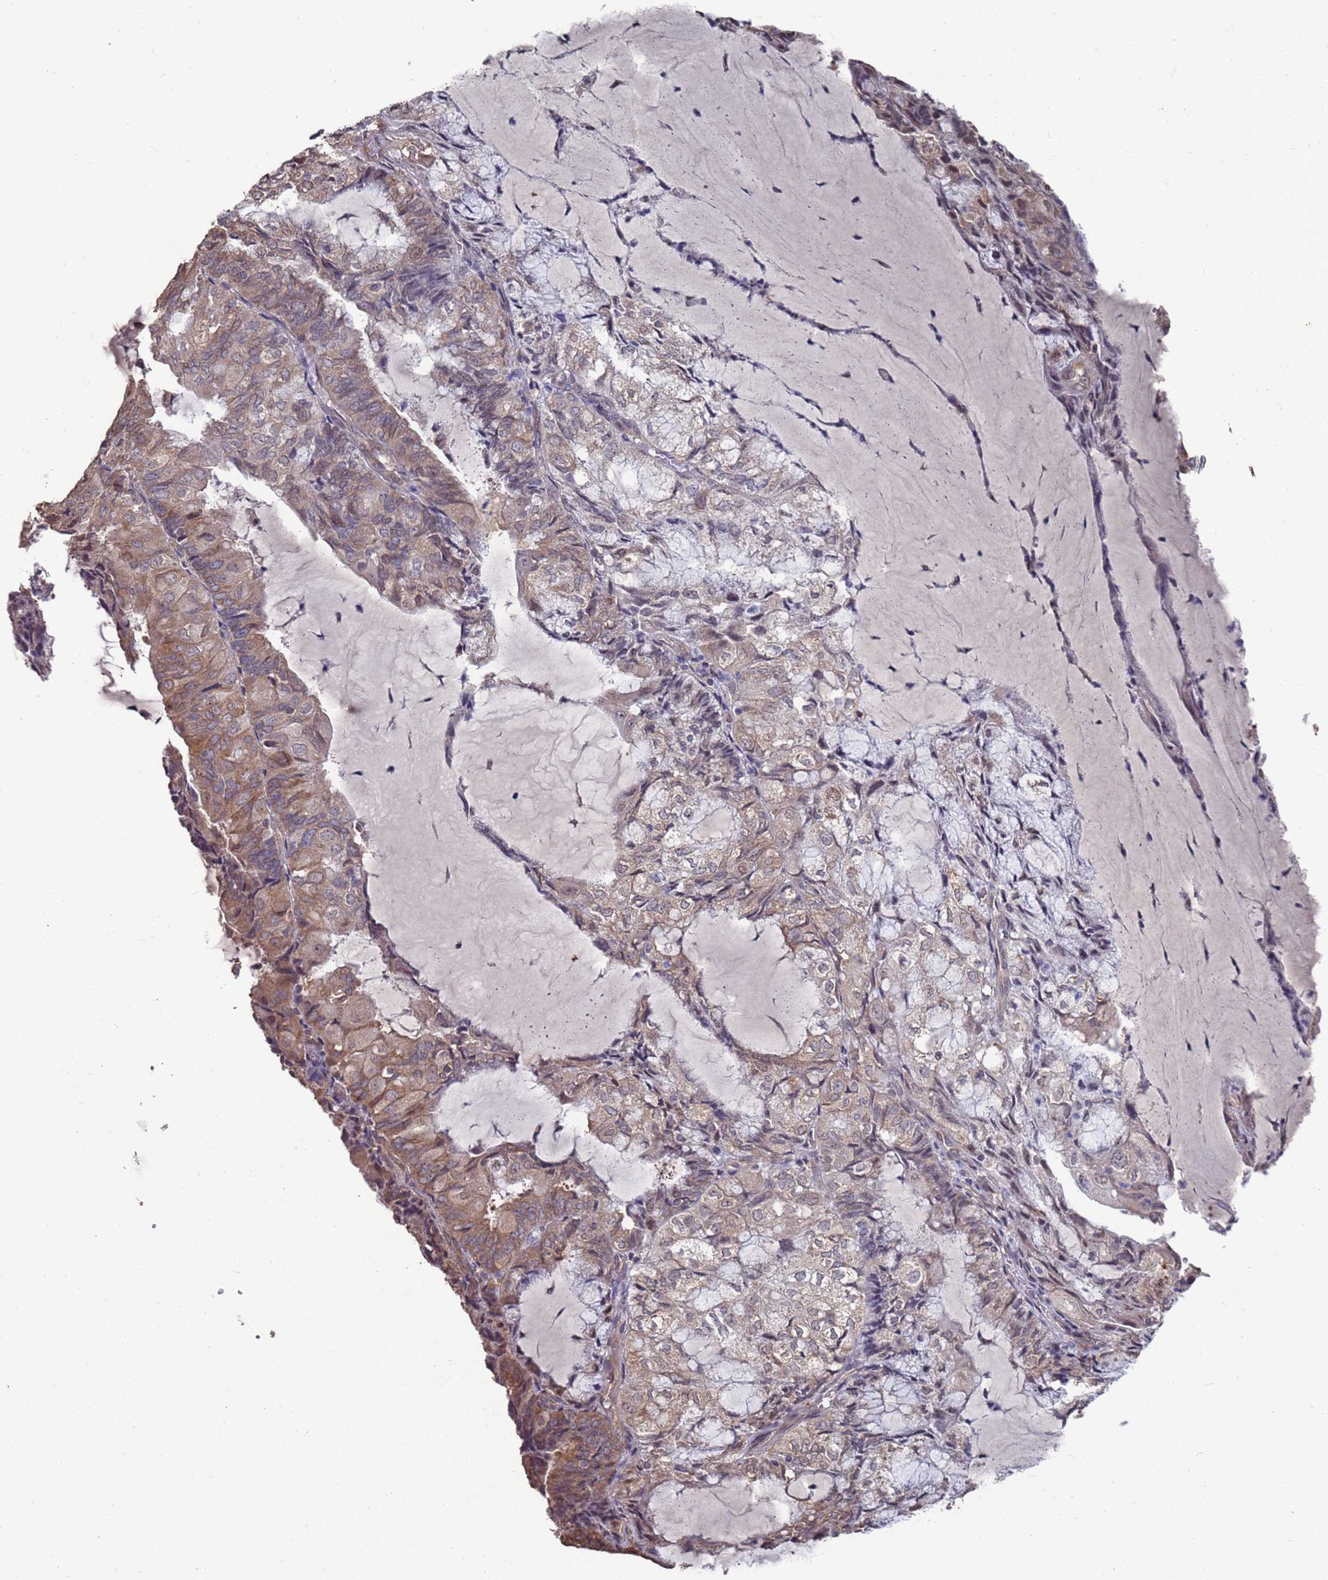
{"staining": {"intensity": "moderate", "quantity": ">75%", "location": "cytoplasmic/membranous,nuclear"}, "tissue": "endometrial cancer", "cell_type": "Tumor cells", "image_type": "cancer", "snomed": [{"axis": "morphology", "description": "Adenocarcinoma, NOS"}, {"axis": "topography", "description": "Endometrium"}], "caption": "Immunohistochemical staining of endometrial adenocarcinoma reveals medium levels of moderate cytoplasmic/membranous and nuclear positivity in approximately >75% of tumor cells. (Brightfield microscopy of DAB IHC at high magnification).", "gene": "CFAP119", "patient": {"sex": "female", "age": 81}}